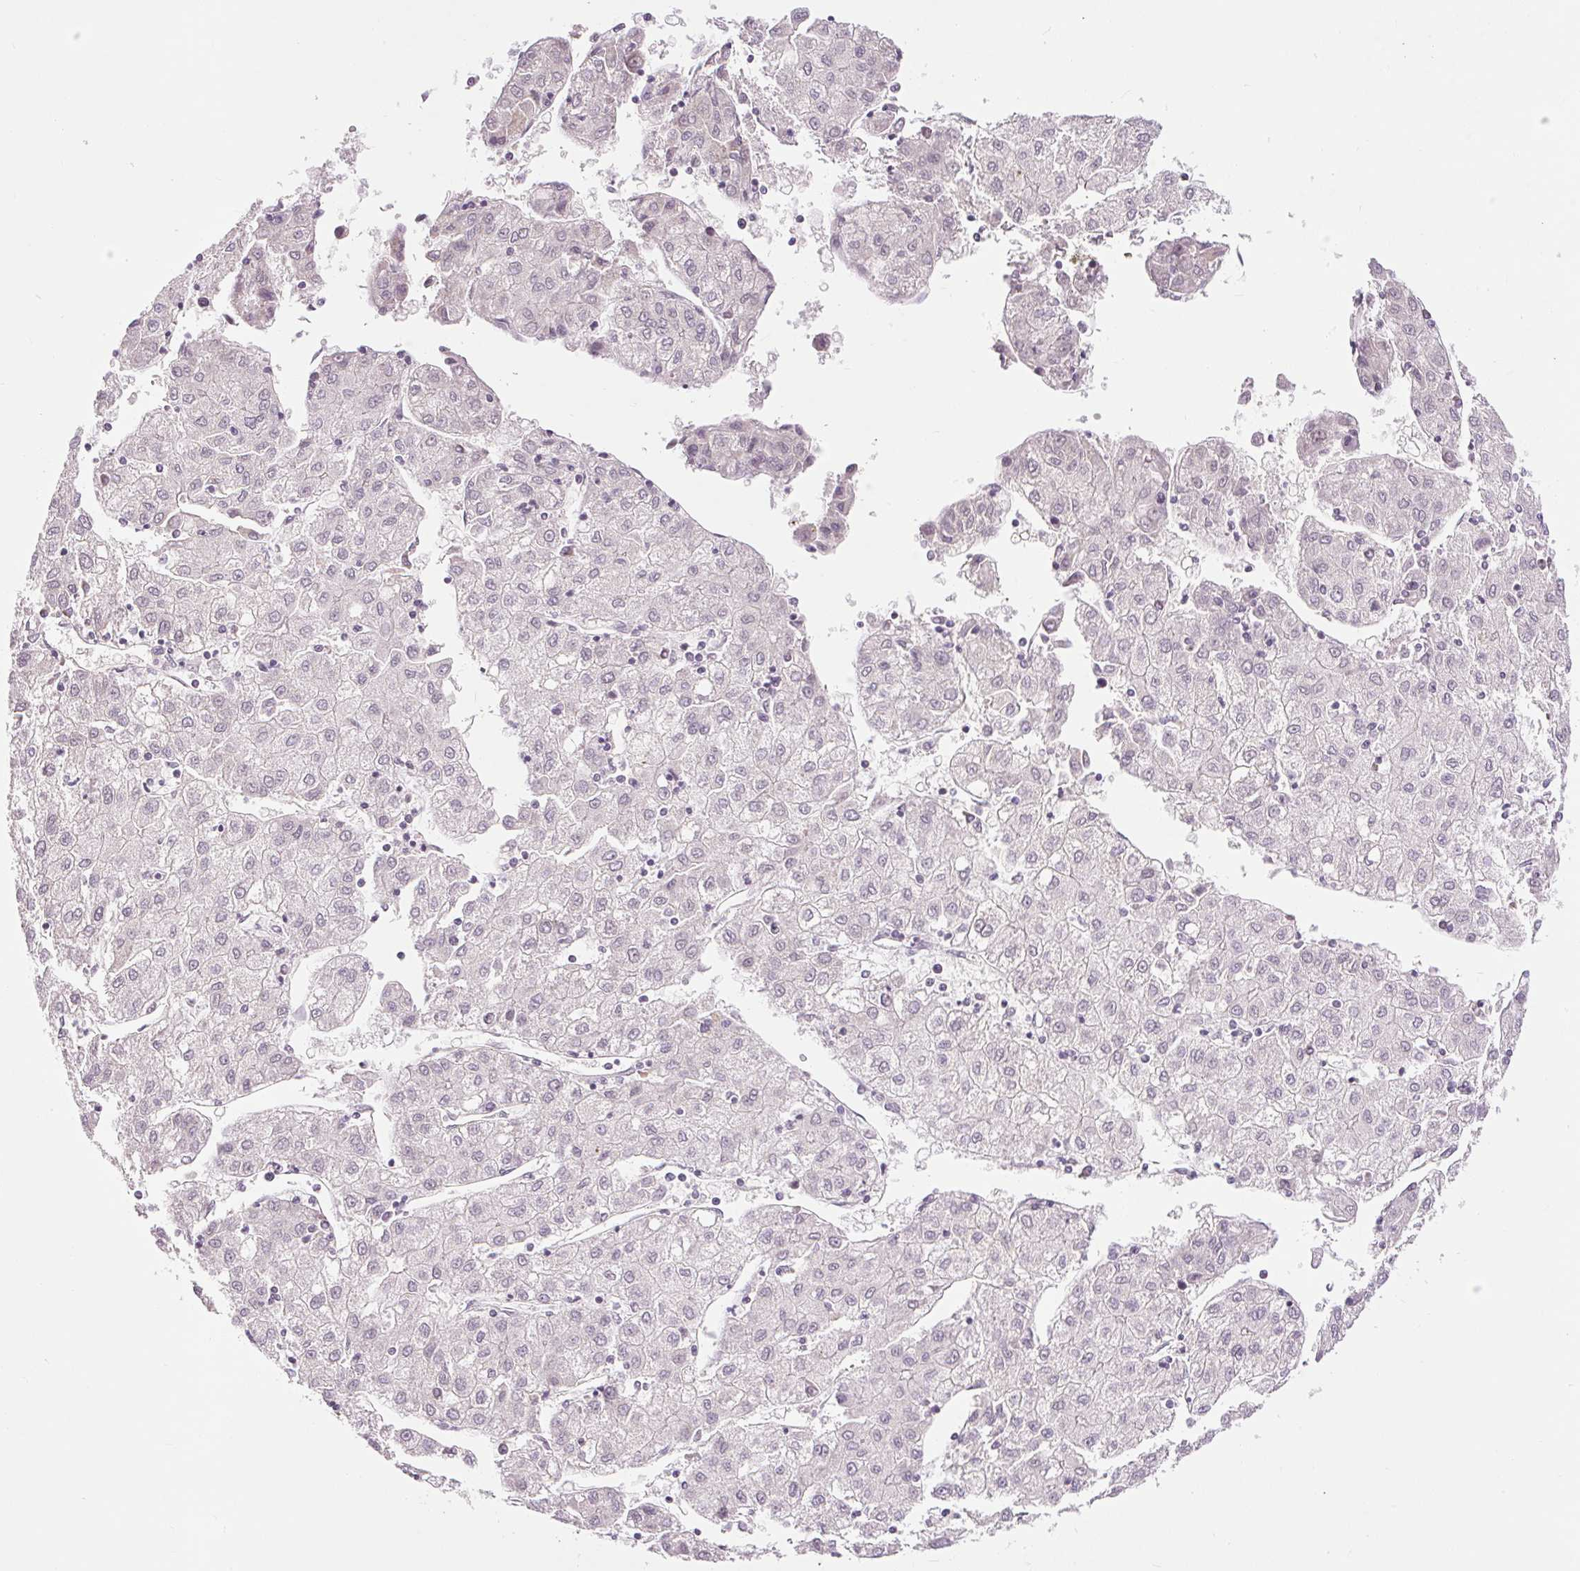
{"staining": {"intensity": "weak", "quantity": "<25%", "location": "nuclear"}, "tissue": "liver cancer", "cell_type": "Tumor cells", "image_type": "cancer", "snomed": [{"axis": "morphology", "description": "Carcinoma, Hepatocellular, NOS"}, {"axis": "topography", "description": "Liver"}], "caption": "DAB (3,3'-diaminobenzidine) immunohistochemical staining of liver cancer (hepatocellular carcinoma) demonstrates no significant expression in tumor cells. (Immunohistochemistry (ihc), brightfield microscopy, high magnification).", "gene": "RACGAP1", "patient": {"sex": "male", "age": 72}}